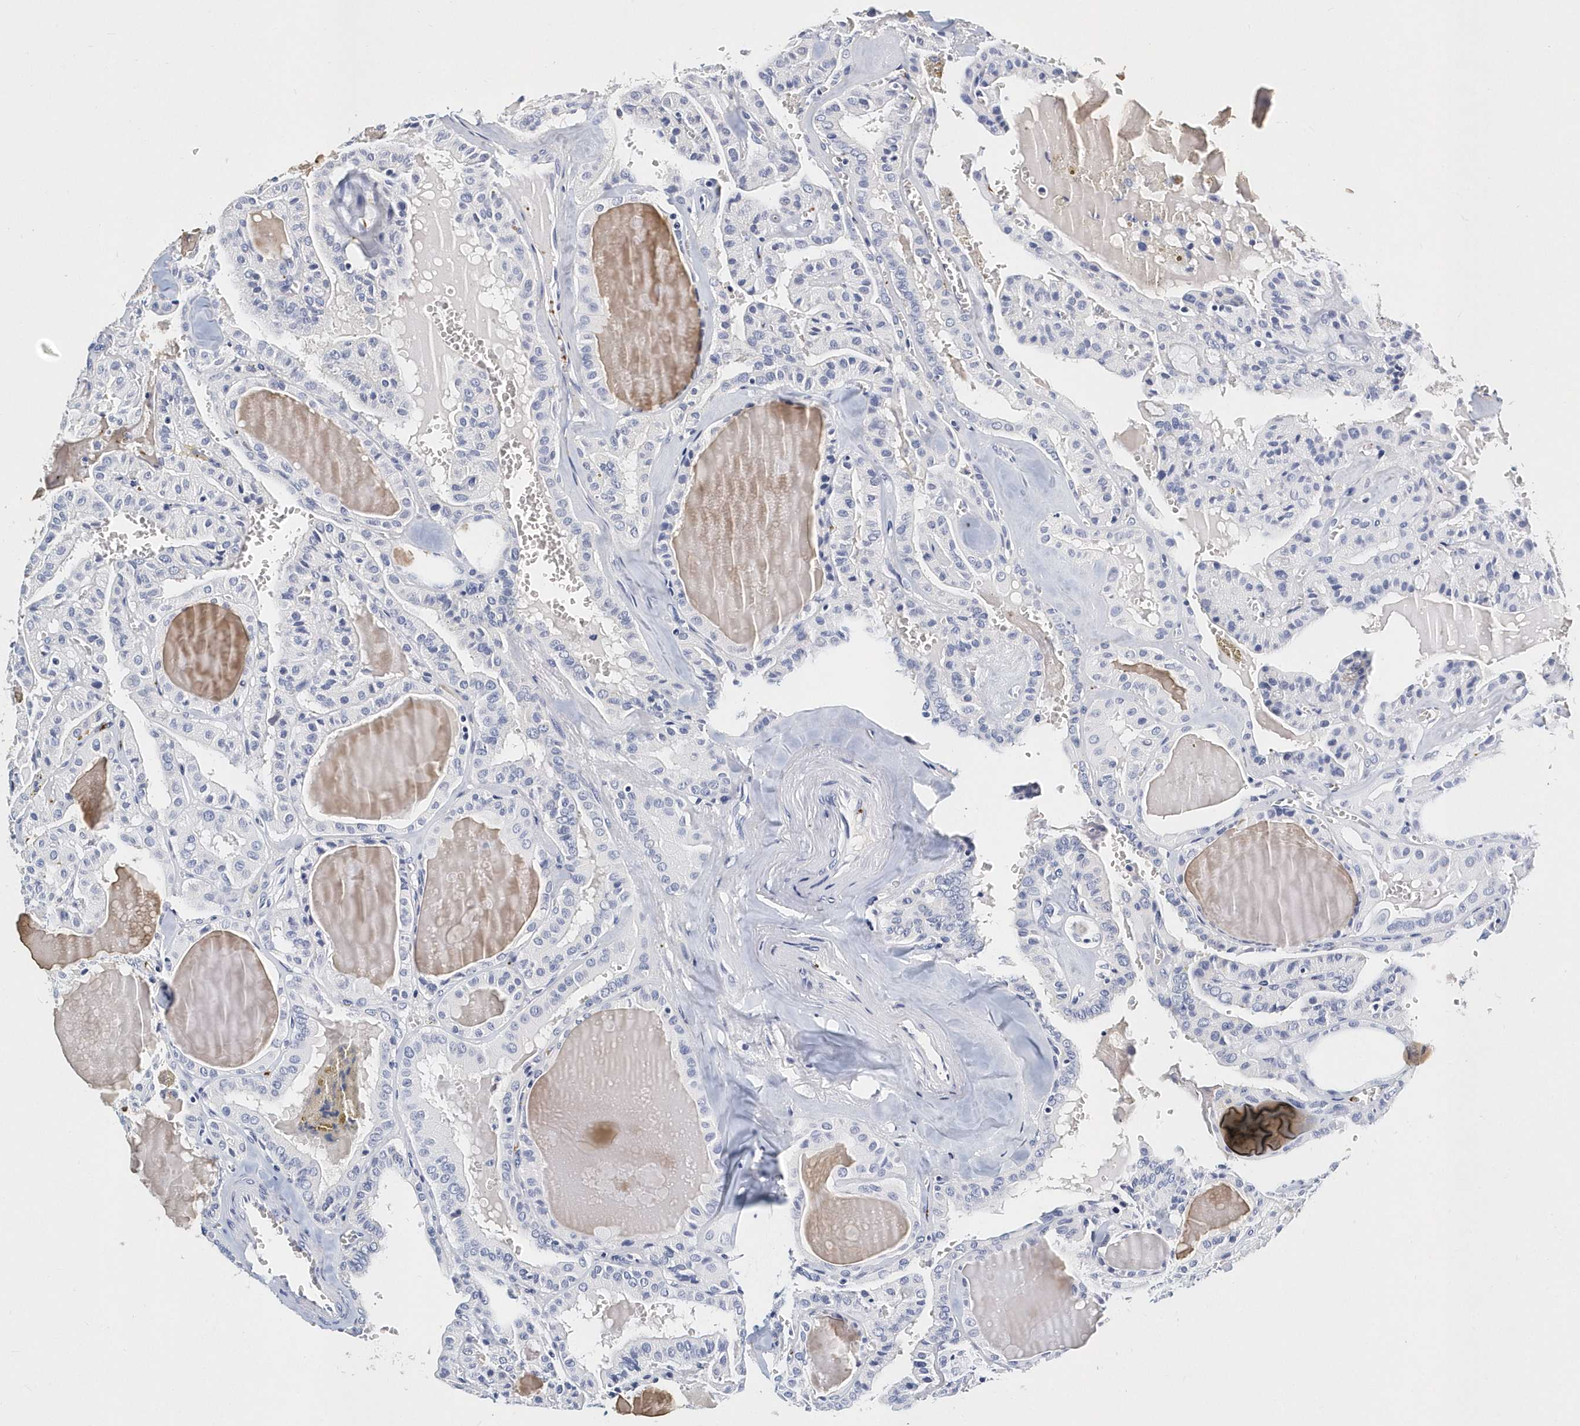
{"staining": {"intensity": "negative", "quantity": "none", "location": "none"}, "tissue": "thyroid cancer", "cell_type": "Tumor cells", "image_type": "cancer", "snomed": [{"axis": "morphology", "description": "Papillary adenocarcinoma, NOS"}, {"axis": "topography", "description": "Thyroid gland"}], "caption": "Immunohistochemical staining of papillary adenocarcinoma (thyroid) shows no significant expression in tumor cells.", "gene": "ITGA2B", "patient": {"sex": "male", "age": 52}}